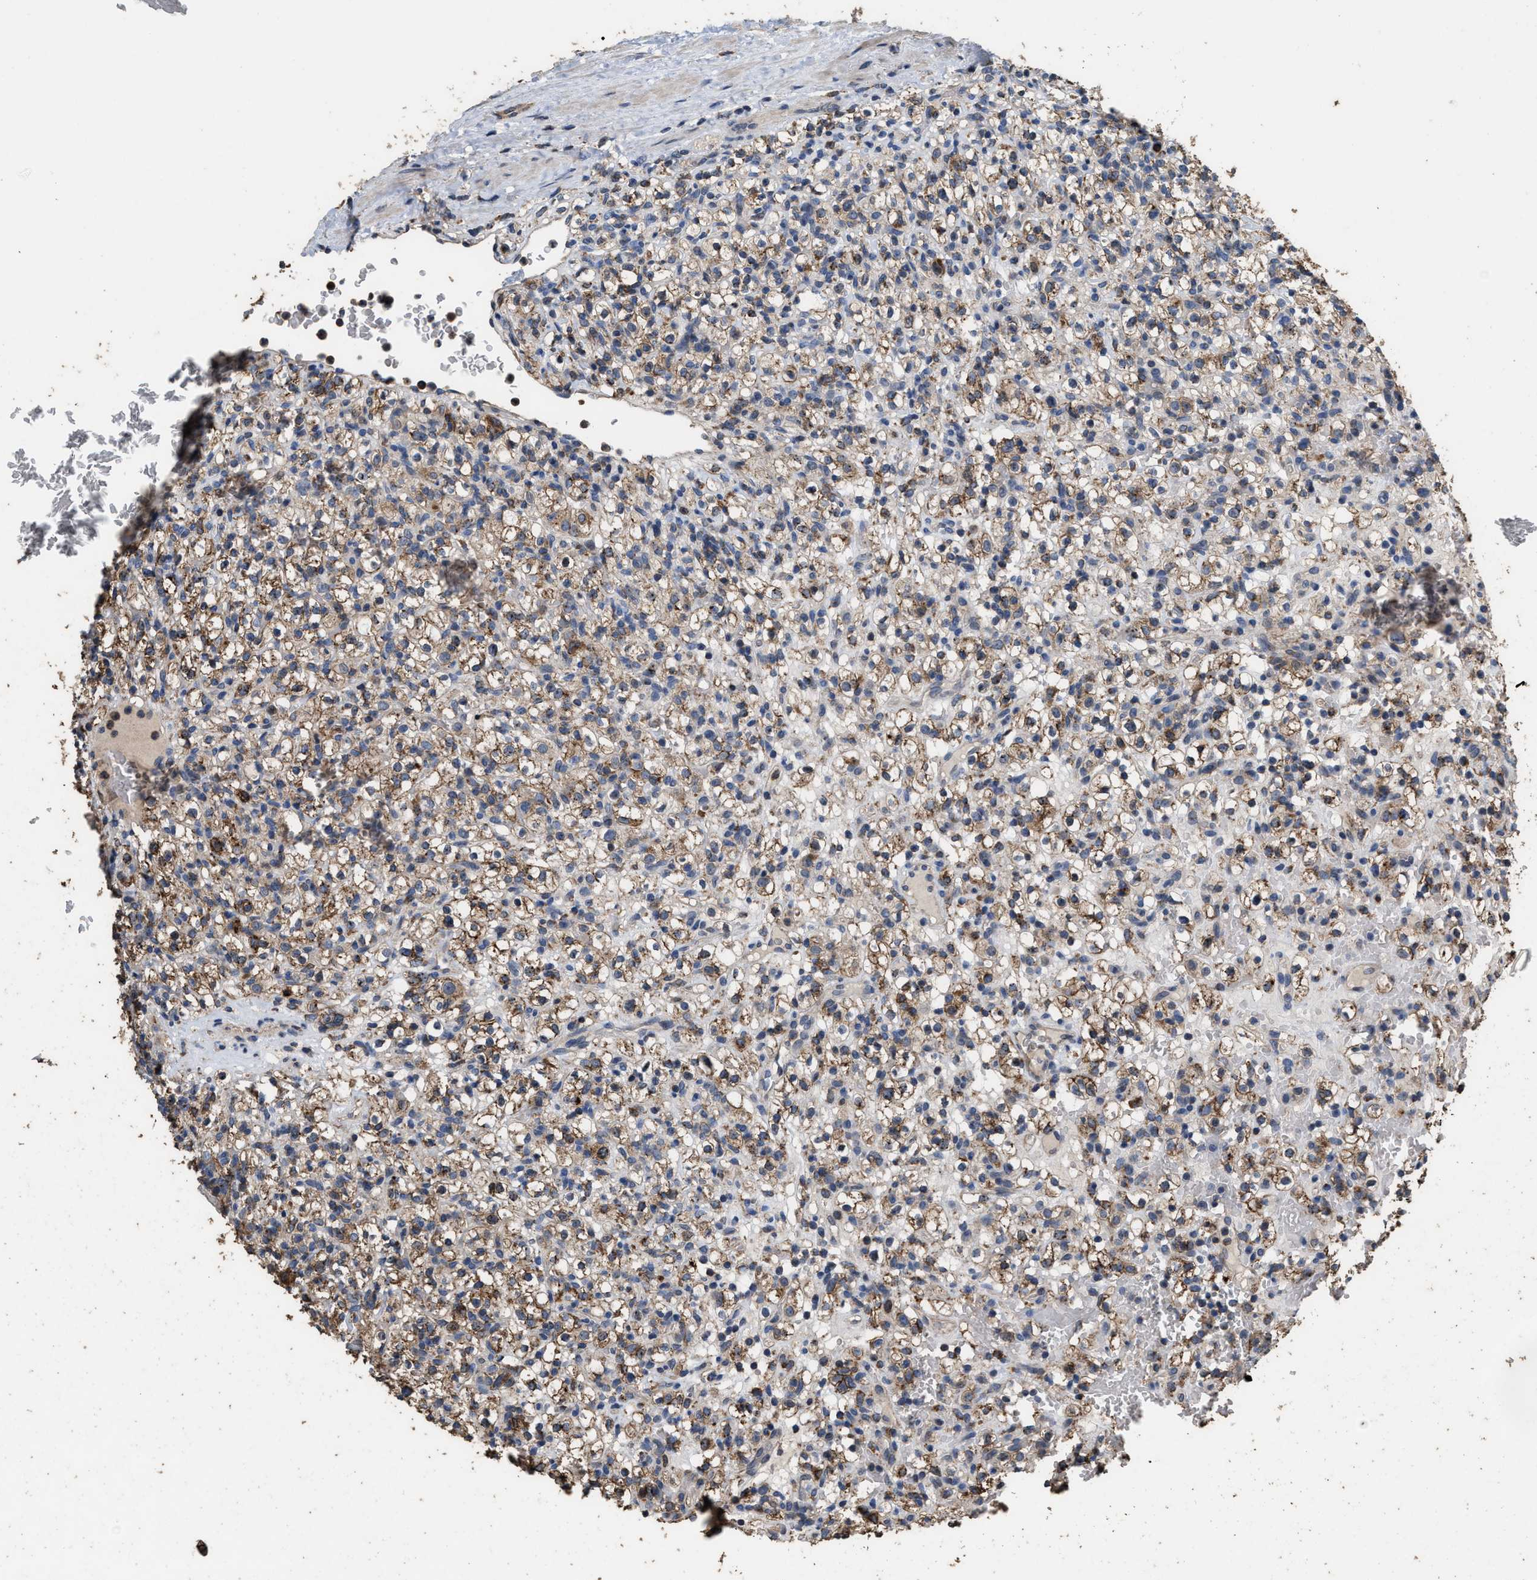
{"staining": {"intensity": "moderate", "quantity": ">75%", "location": "cytoplasmic/membranous"}, "tissue": "renal cancer", "cell_type": "Tumor cells", "image_type": "cancer", "snomed": [{"axis": "morphology", "description": "Normal tissue, NOS"}, {"axis": "morphology", "description": "Adenocarcinoma, NOS"}, {"axis": "topography", "description": "Kidney"}], "caption": "Moderate cytoplasmic/membranous protein positivity is present in about >75% of tumor cells in adenocarcinoma (renal).", "gene": "TDRKH", "patient": {"sex": "female", "age": 72}}